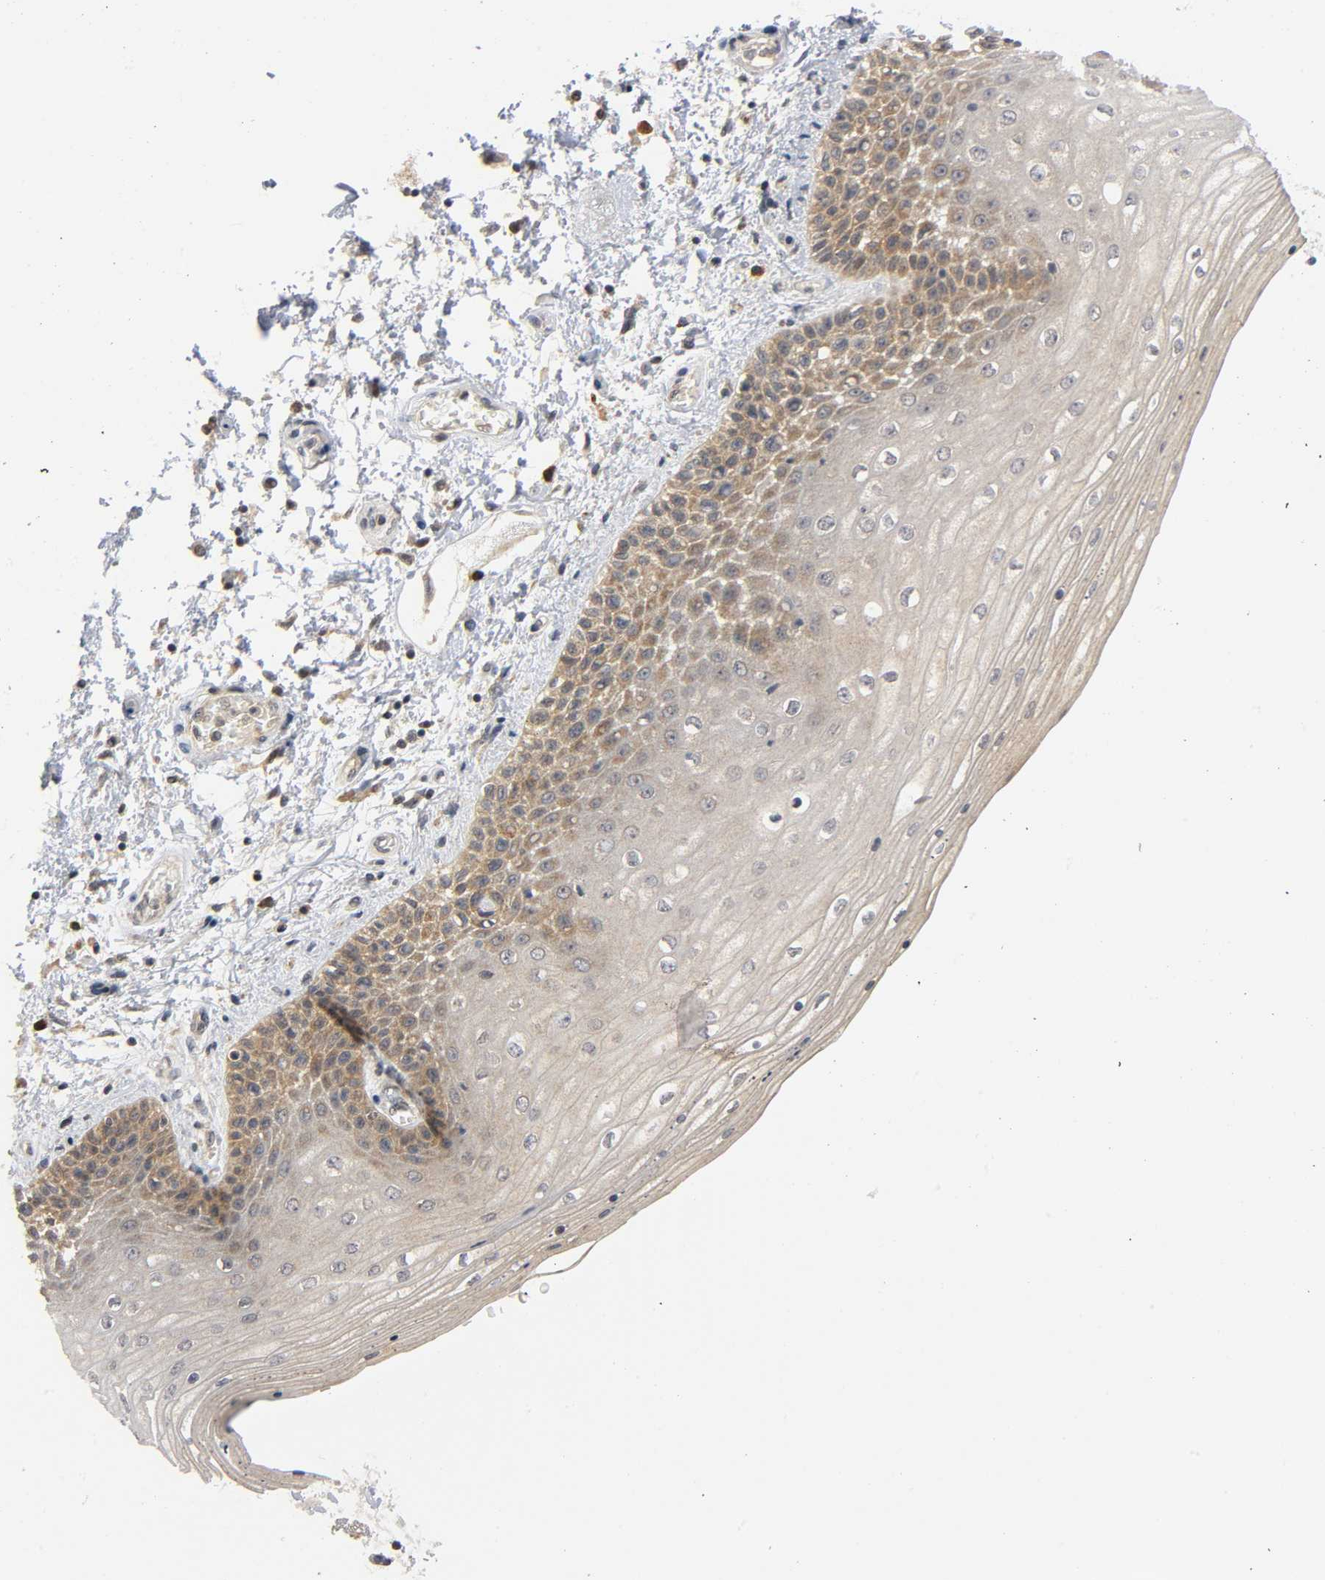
{"staining": {"intensity": "moderate", "quantity": ">75%", "location": "cytoplasmic/membranous"}, "tissue": "skin", "cell_type": "Epidermal cells", "image_type": "normal", "snomed": [{"axis": "morphology", "description": "Normal tissue, NOS"}, {"axis": "topography", "description": "Anal"}], "caption": "A photomicrograph of skin stained for a protein shows moderate cytoplasmic/membranous brown staining in epidermal cells.", "gene": "MAPK8", "patient": {"sex": "female", "age": 46}}